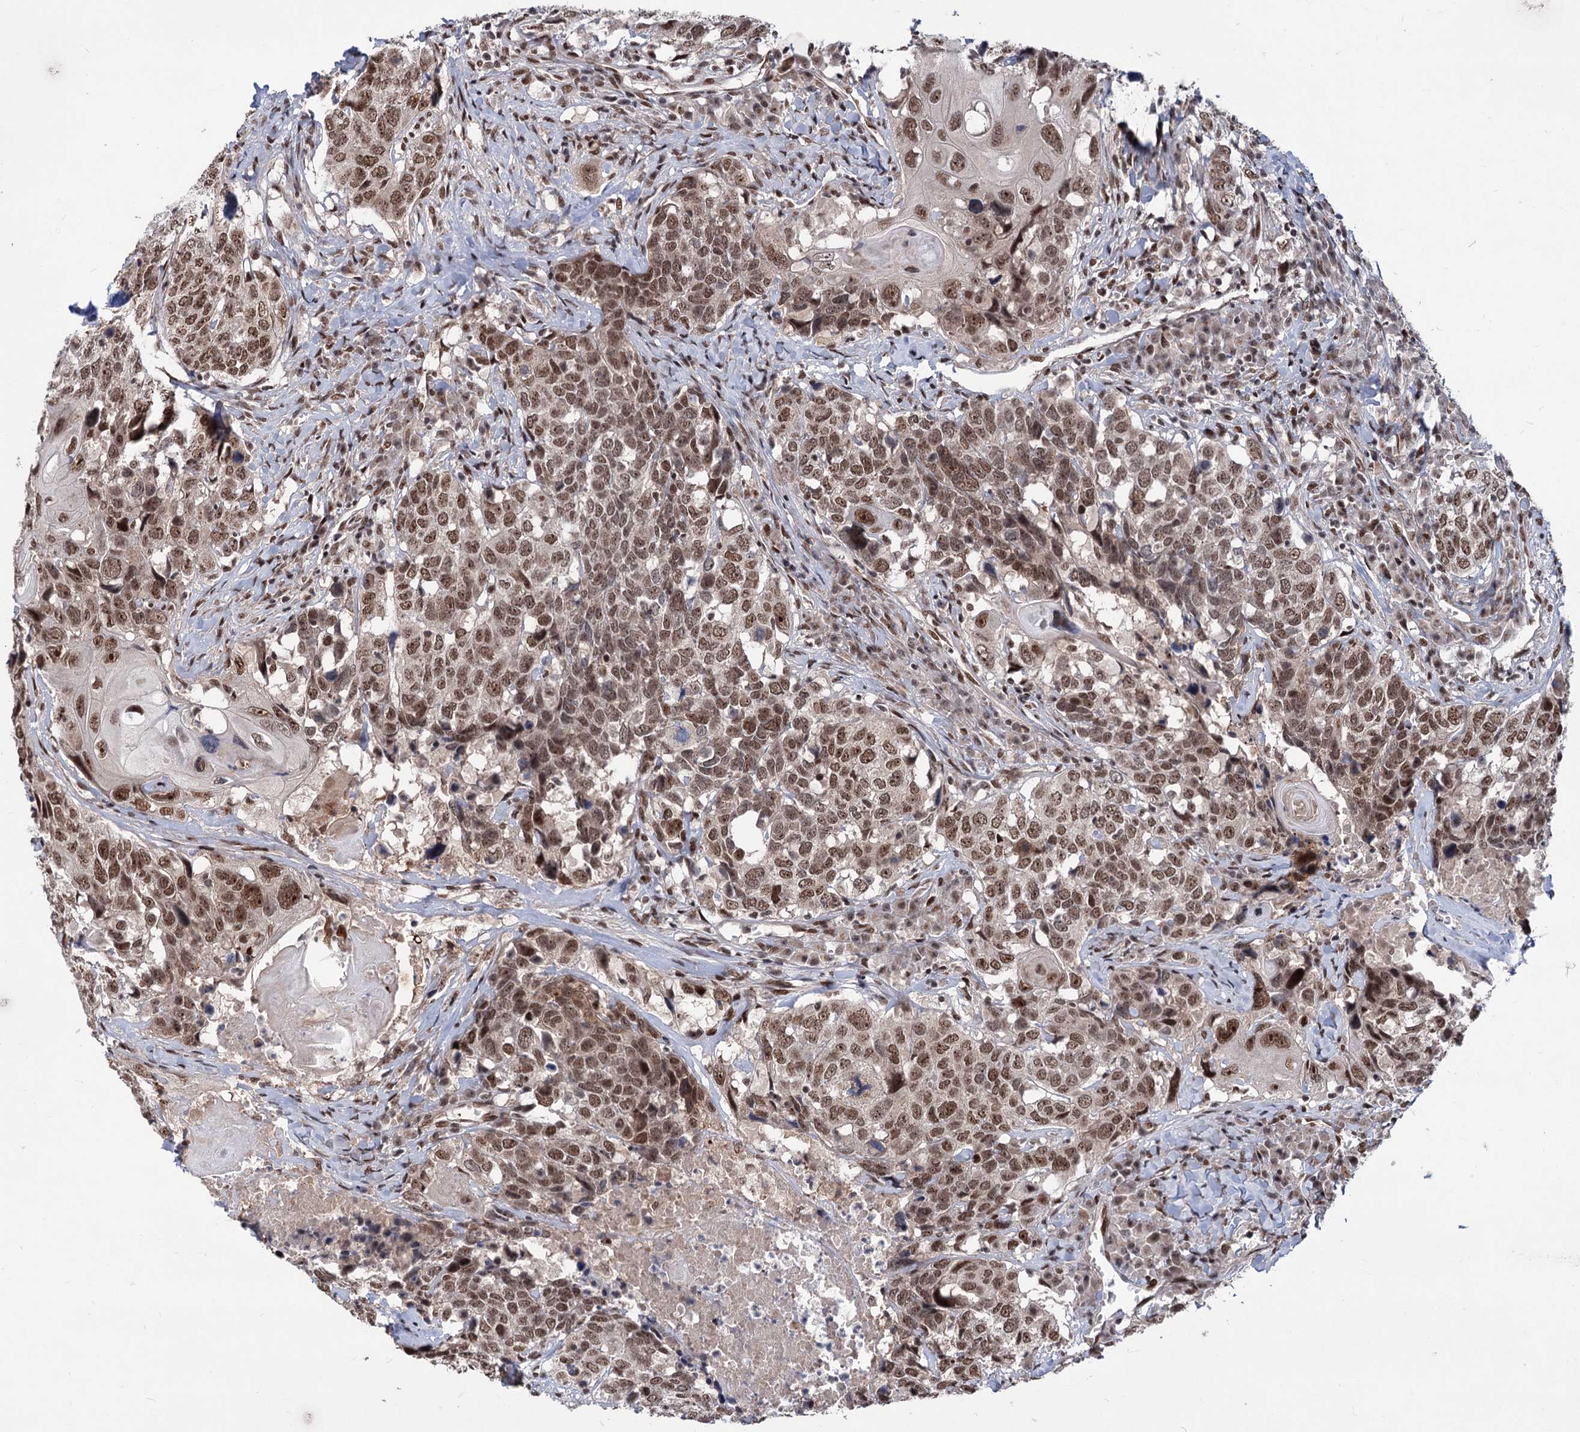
{"staining": {"intensity": "moderate", "quantity": ">75%", "location": "nuclear"}, "tissue": "head and neck cancer", "cell_type": "Tumor cells", "image_type": "cancer", "snomed": [{"axis": "morphology", "description": "Squamous cell carcinoma, NOS"}, {"axis": "topography", "description": "Head-Neck"}], "caption": "Immunohistochemistry of human squamous cell carcinoma (head and neck) exhibits medium levels of moderate nuclear expression in approximately >75% of tumor cells.", "gene": "MAML1", "patient": {"sex": "male", "age": 66}}